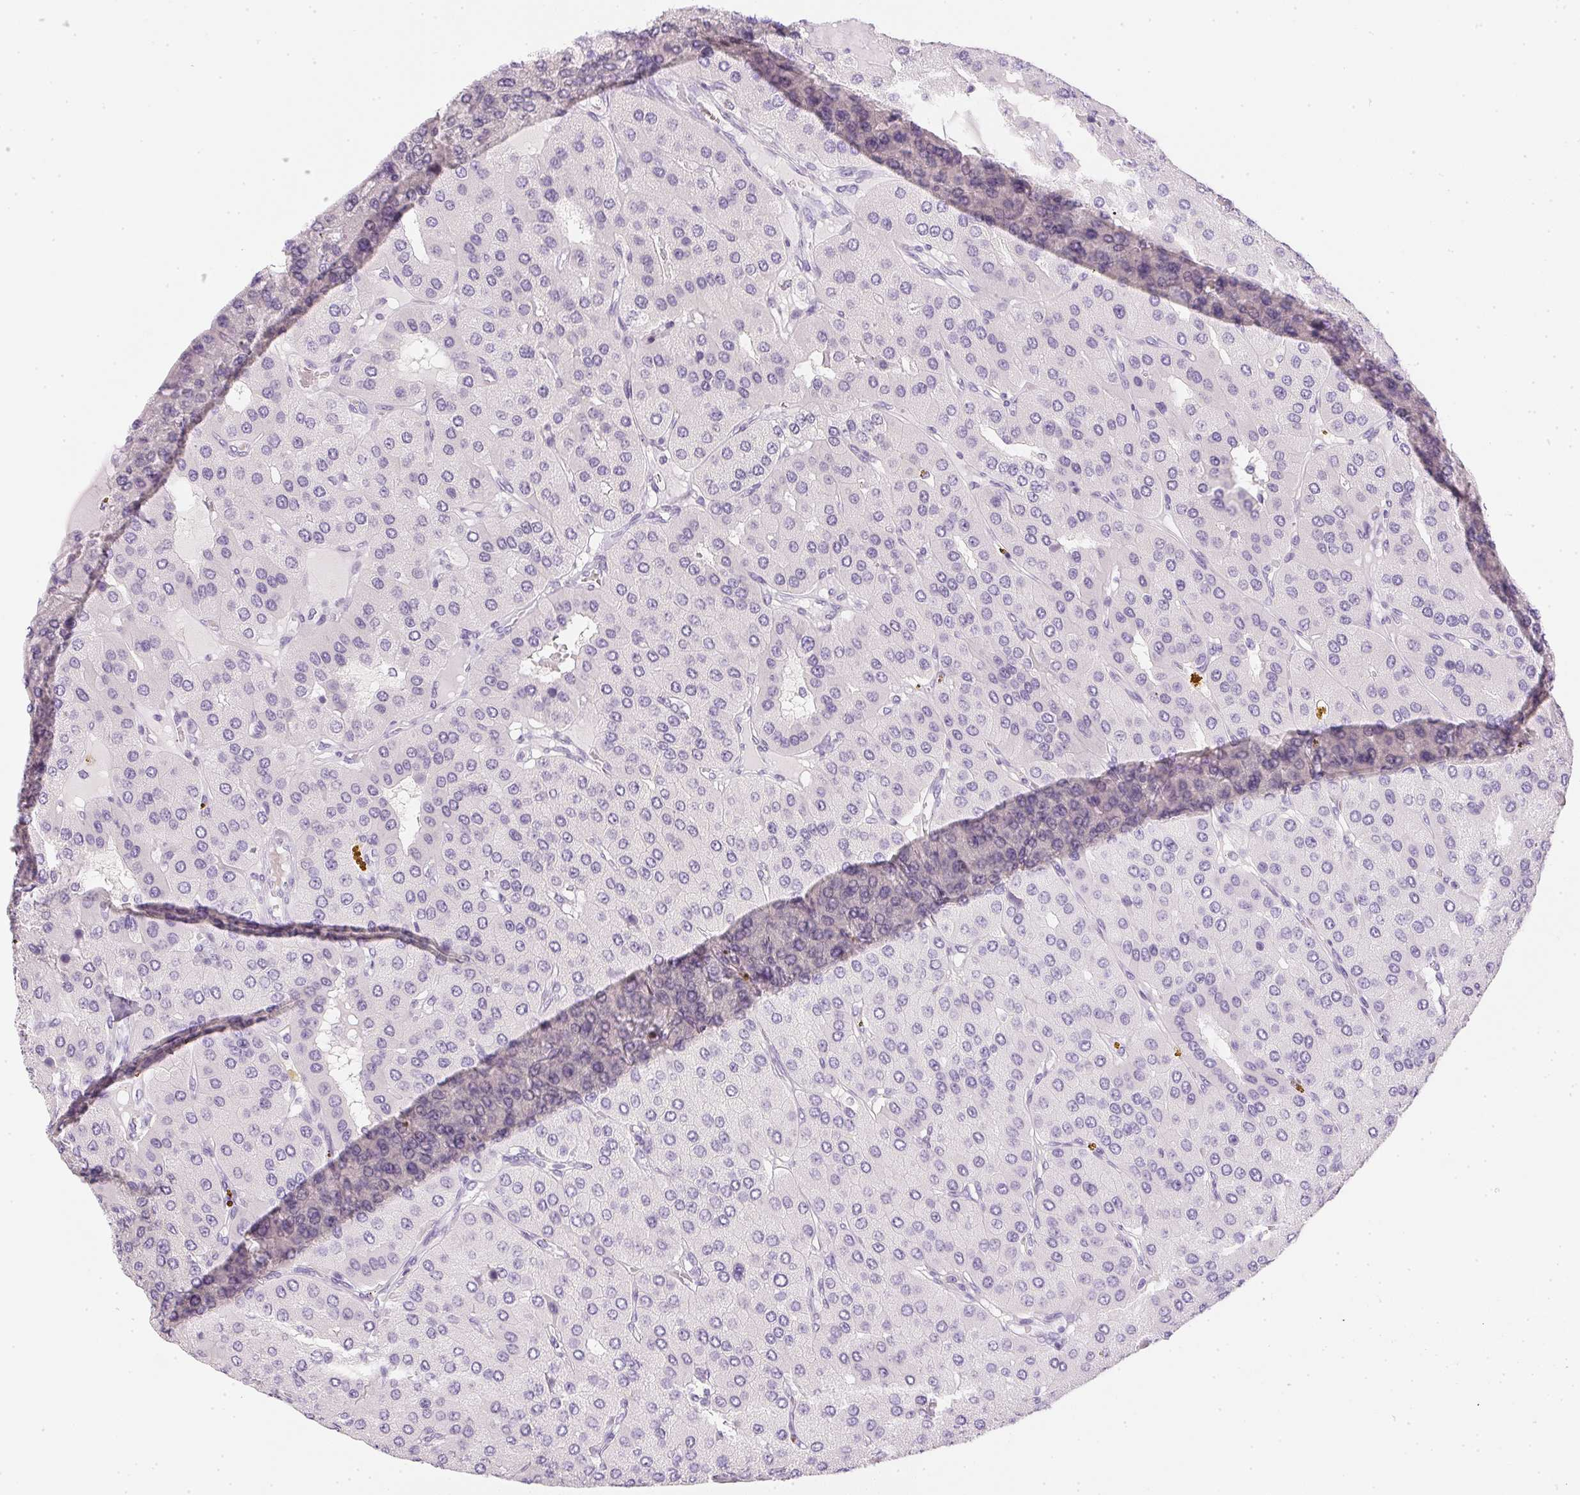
{"staining": {"intensity": "negative", "quantity": "none", "location": "none"}, "tissue": "parathyroid gland", "cell_type": "Glandular cells", "image_type": "normal", "snomed": [{"axis": "morphology", "description": "Normal tissue, NOS"}, {"axis": "morphology", "description": "Adenoma, NOS"}, {"axis": "topography", "description": "Parathyroid gland"}], "caption": "Photomicrograph shows no protein positivity in glandular cells of normal parathyroid gland.", "gene": "PPY", "patient": {"sex": "female", "age": 86}}